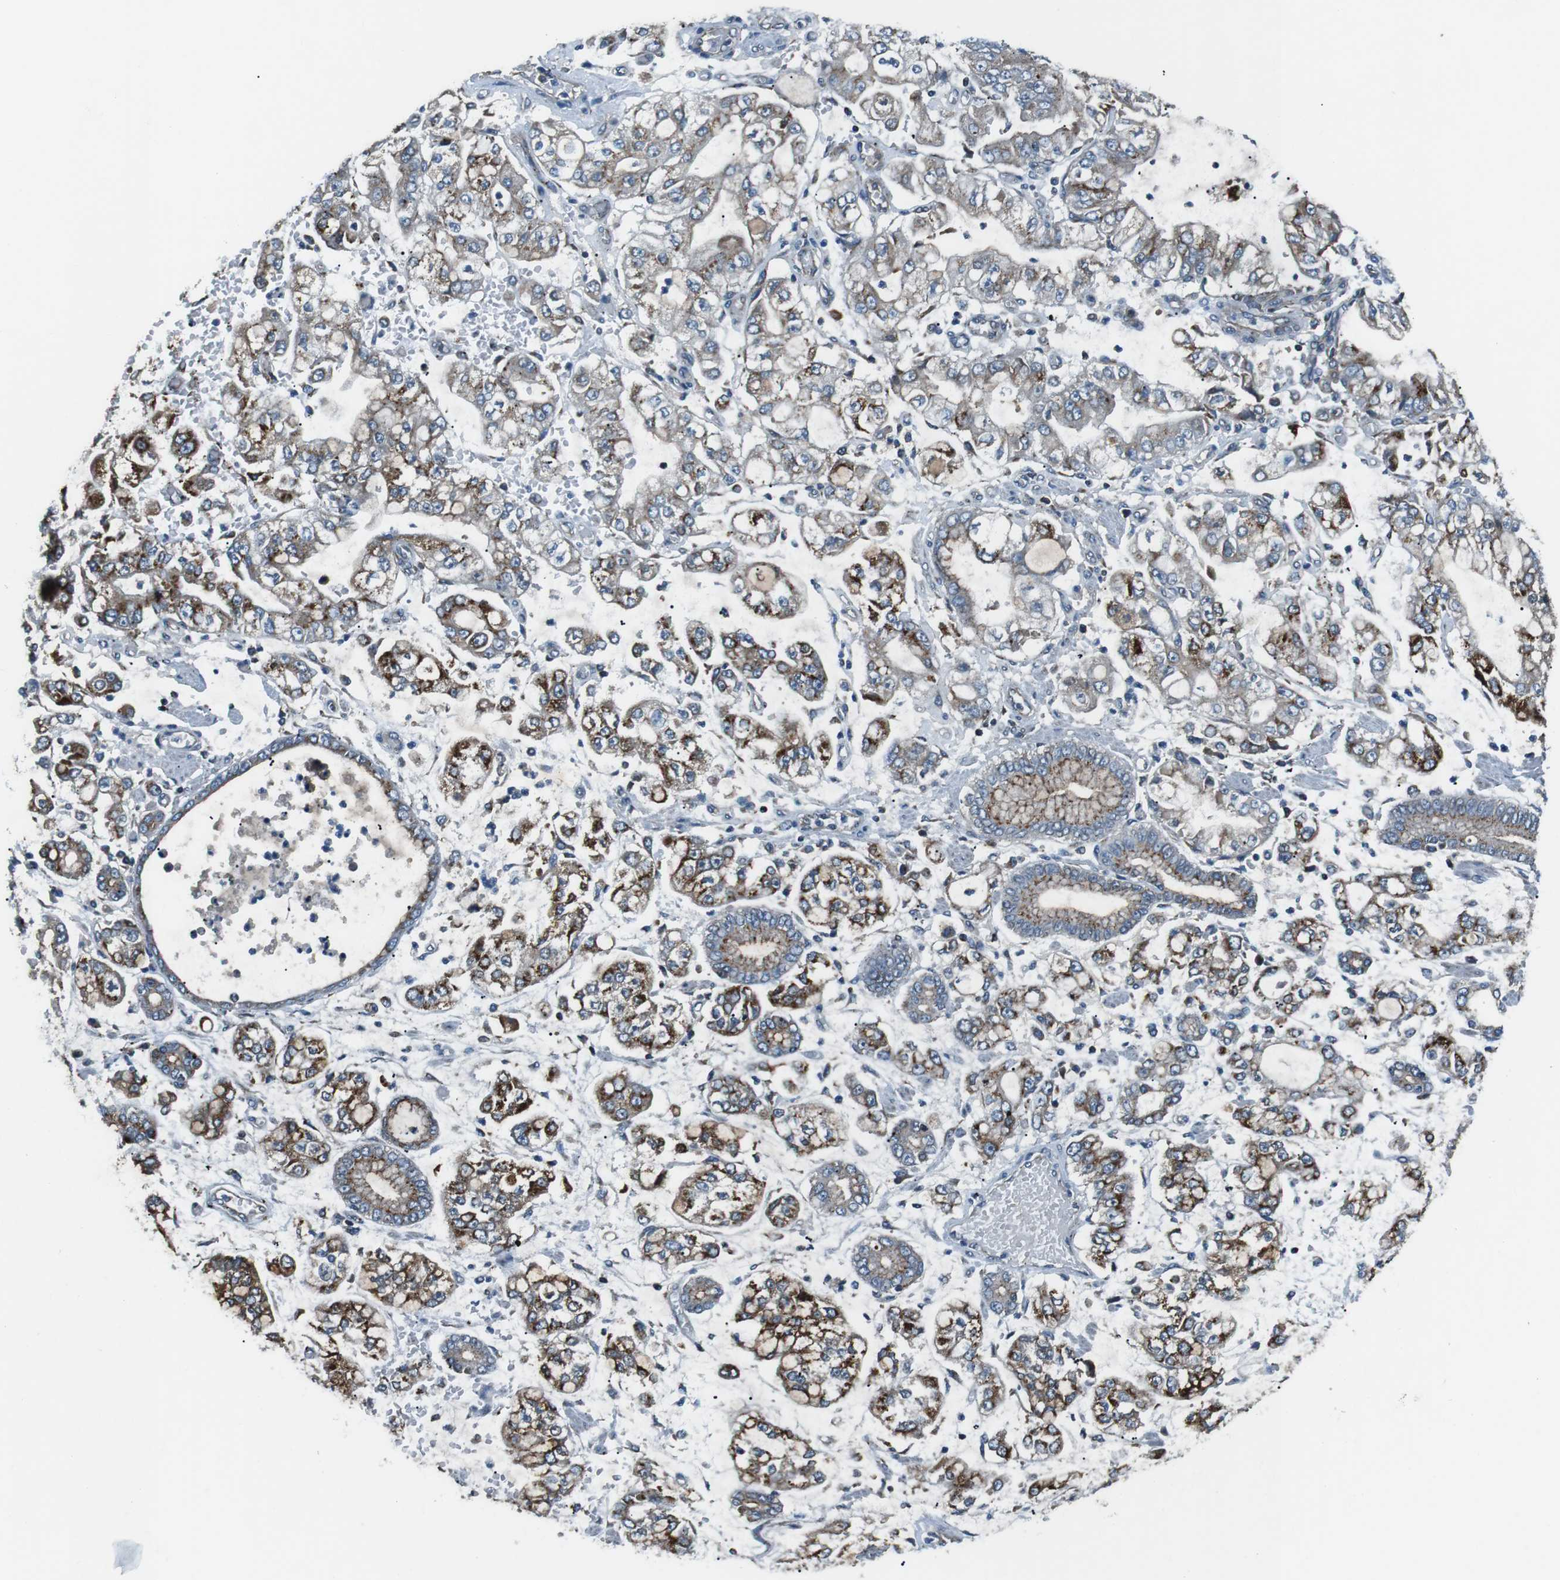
{"staining": {"intensity": "moderate", "quantity": ">75%", "location": "cytoplasmic/membranous"}, "tissue": "stomach cancer", "cell_type": "Tumor cells", "image_type": "cancer", "snomed": [{"axis": "morphology", "description": "Adenocarcinoma, NOS"}, {"axis": "topography", "description": "Stomach"}], "caption": "Stomach adenocarcinoma stained with immunohistochemistry (IHC) reveals moderate cytoplasmic/membranous staining in about >75% of tumor cells.", "gene": "FAM3B", "patient": {"sex": "male", "age": 76}}